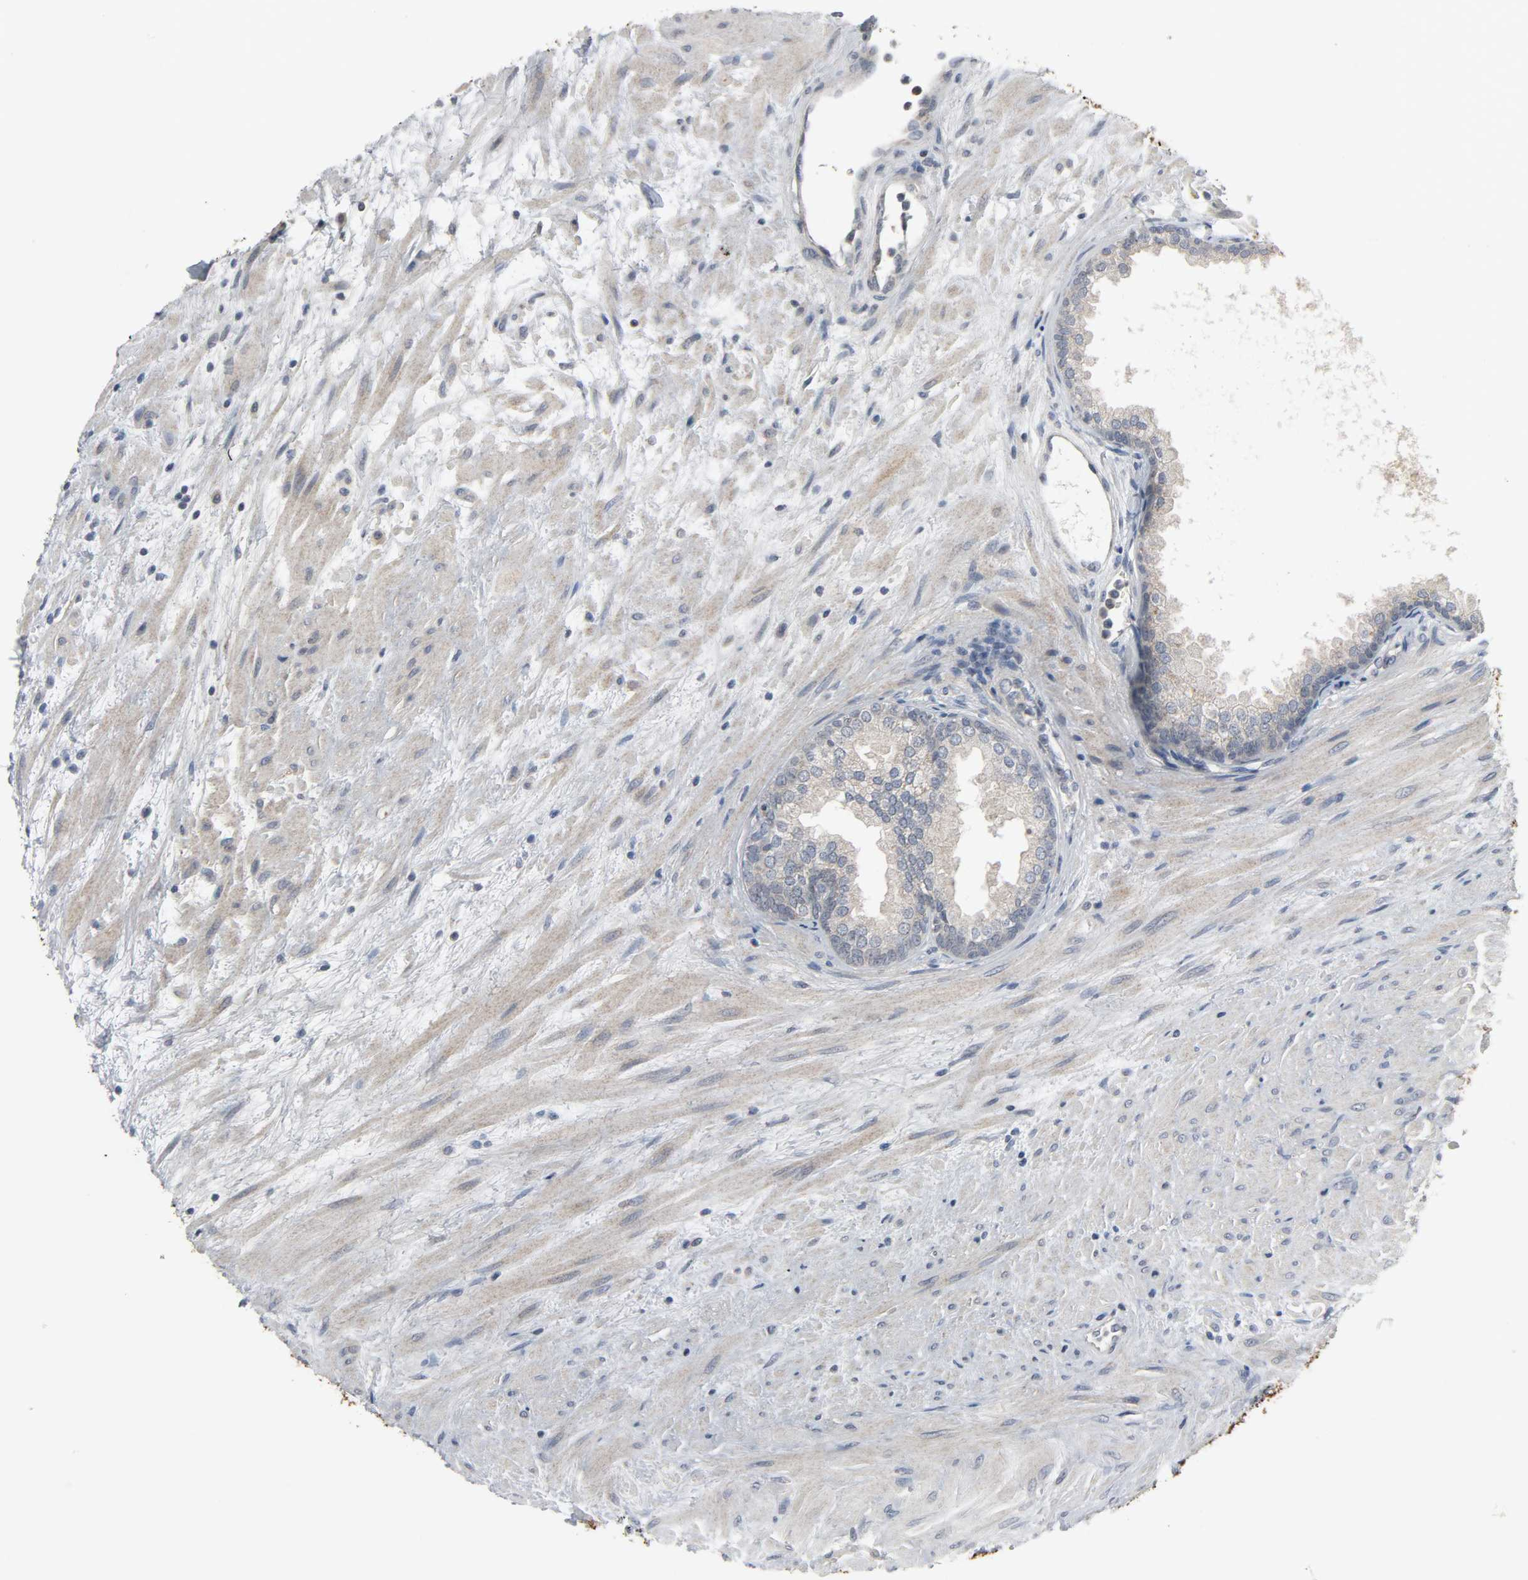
{"staining": {"intensity": "strong", "quantity": ">75%", "location": "cytoplasmic/membranous"}, "tissue": "prostate", "cell_type": "Glandular cells", "image_type": "normal", "snomed": [{"axis": "morphology", "description": "Normal tissue, NOS"}, {"axis": "topography", "description": "Prostate"}], "caption": "The immunohistochemical stain highlights strong cytoplasmic/membranous expression in glandular cells of normal prostate. Using DAB (brown) and hematoxylin (blue) stains, captured at high magnification using brightfield microscopy.", "gene": "CLIP1", "patient": {"sex": "male", "age": 76}}